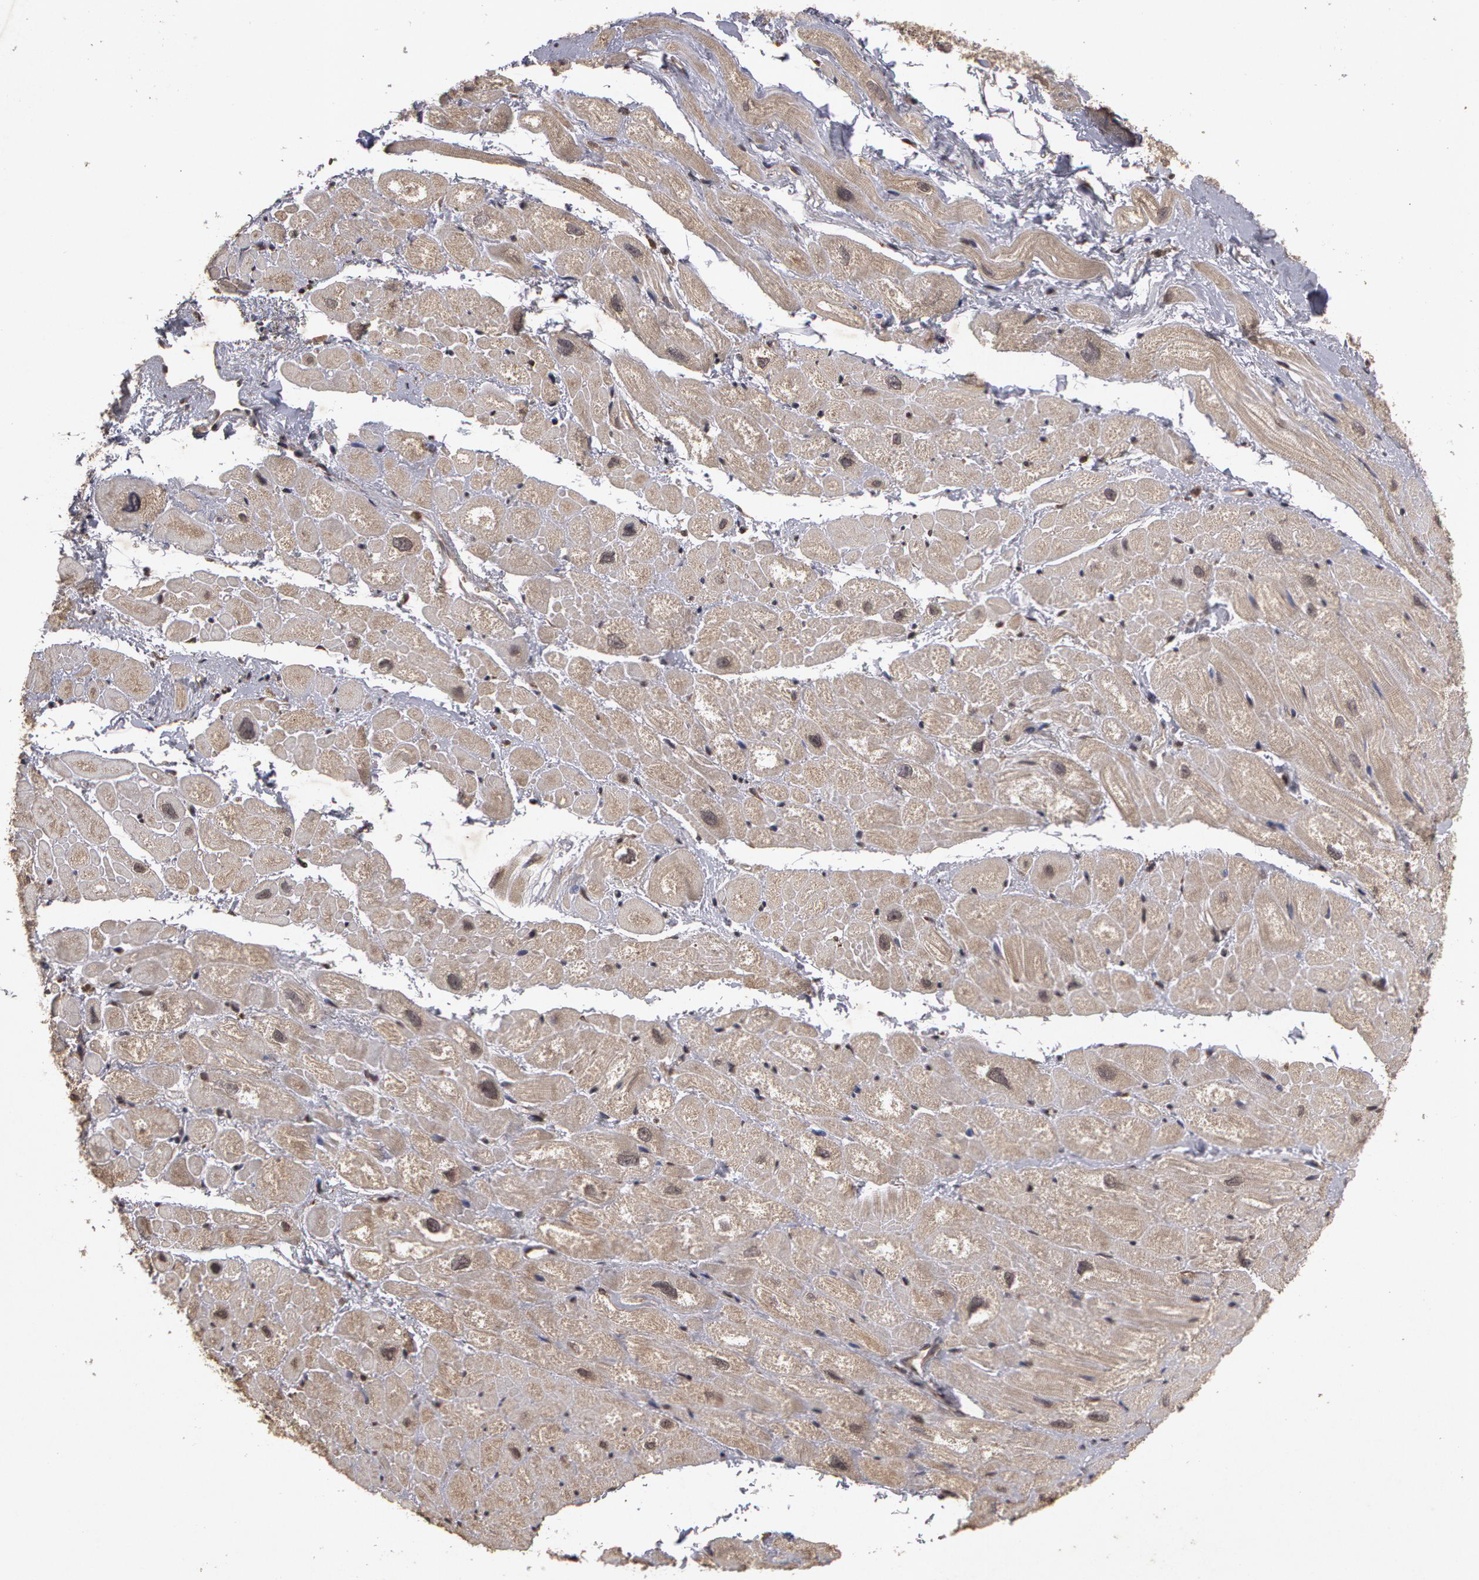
{"staining": {"intensity": "negative", "quantity": "none", "location": "none"}, "tissue": "heart muscle", "cell_type": "Cardiomyocytes", "image_type": "normal", "snomed": [{"axis": "morphology", "description": "Normal tissue, NOS"}, {"axis": "topography", "description": "Heart"}], "caption": "Immunohistochemical staining of benign heart muscle demonstrates no significant expression in cardiomyocytes.", "gene": "CALR", "patient": {"sex": "male", "age": 49}}